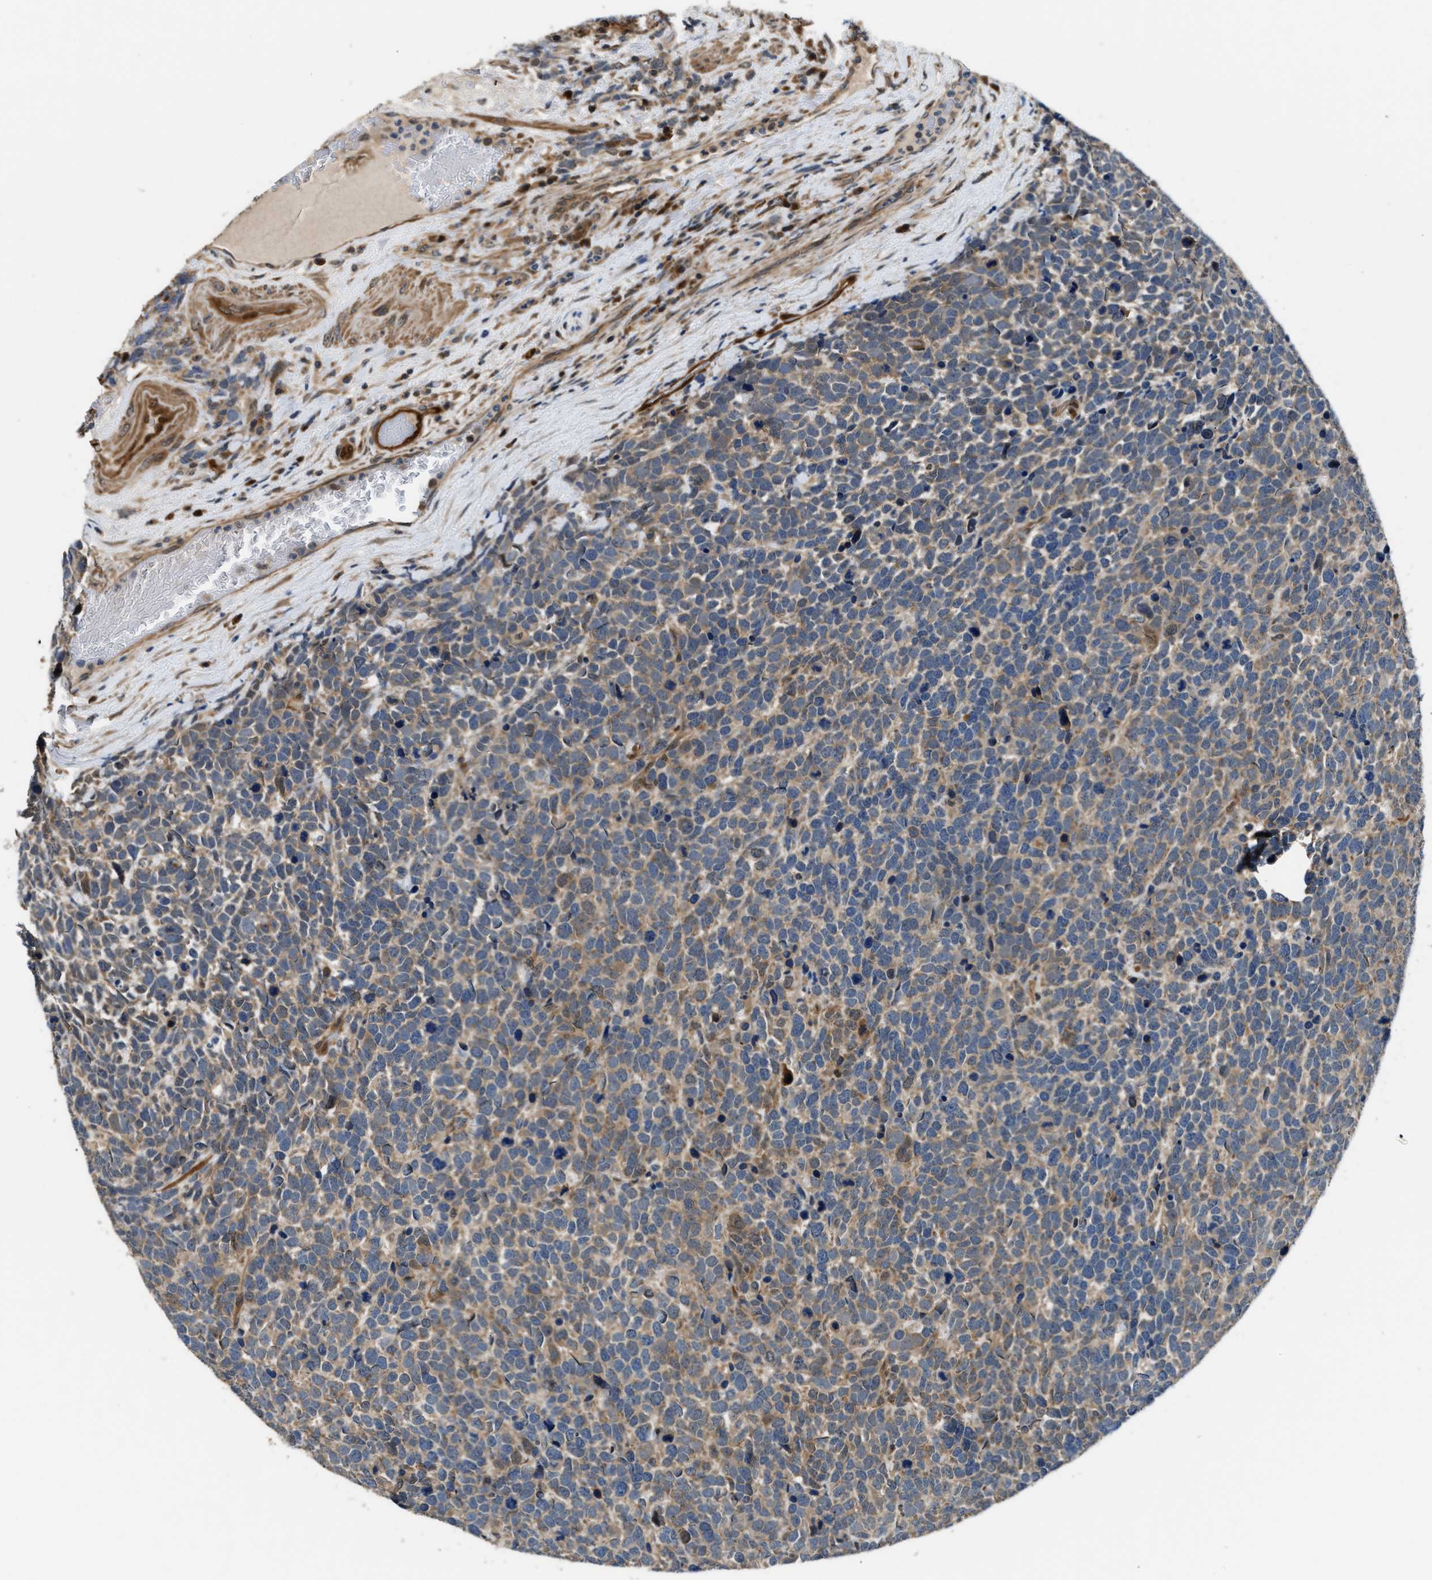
{"staining": {"intensity": "moderate", "quantity": ">75%", "location": "cytoplasmic/membranous"}, "tissue": "urothelial cancer", "cell_type": "Tumor cells", "image_type": "cancer", "snomed": [{"axis": "morphology", "description": "Urothelial carcinoma, High grade"}, {"axis": "topography", "description": "Urinary bladder"}], "caption": "Approximately >75% of tumor cells in human urothelial cancer exhibit moderate cytoplasmic/membranous protein expression as visualized by brown immunohistochemical staining.", "gene": "PPA1", "patient": {"sex": "female", "age": 82}}